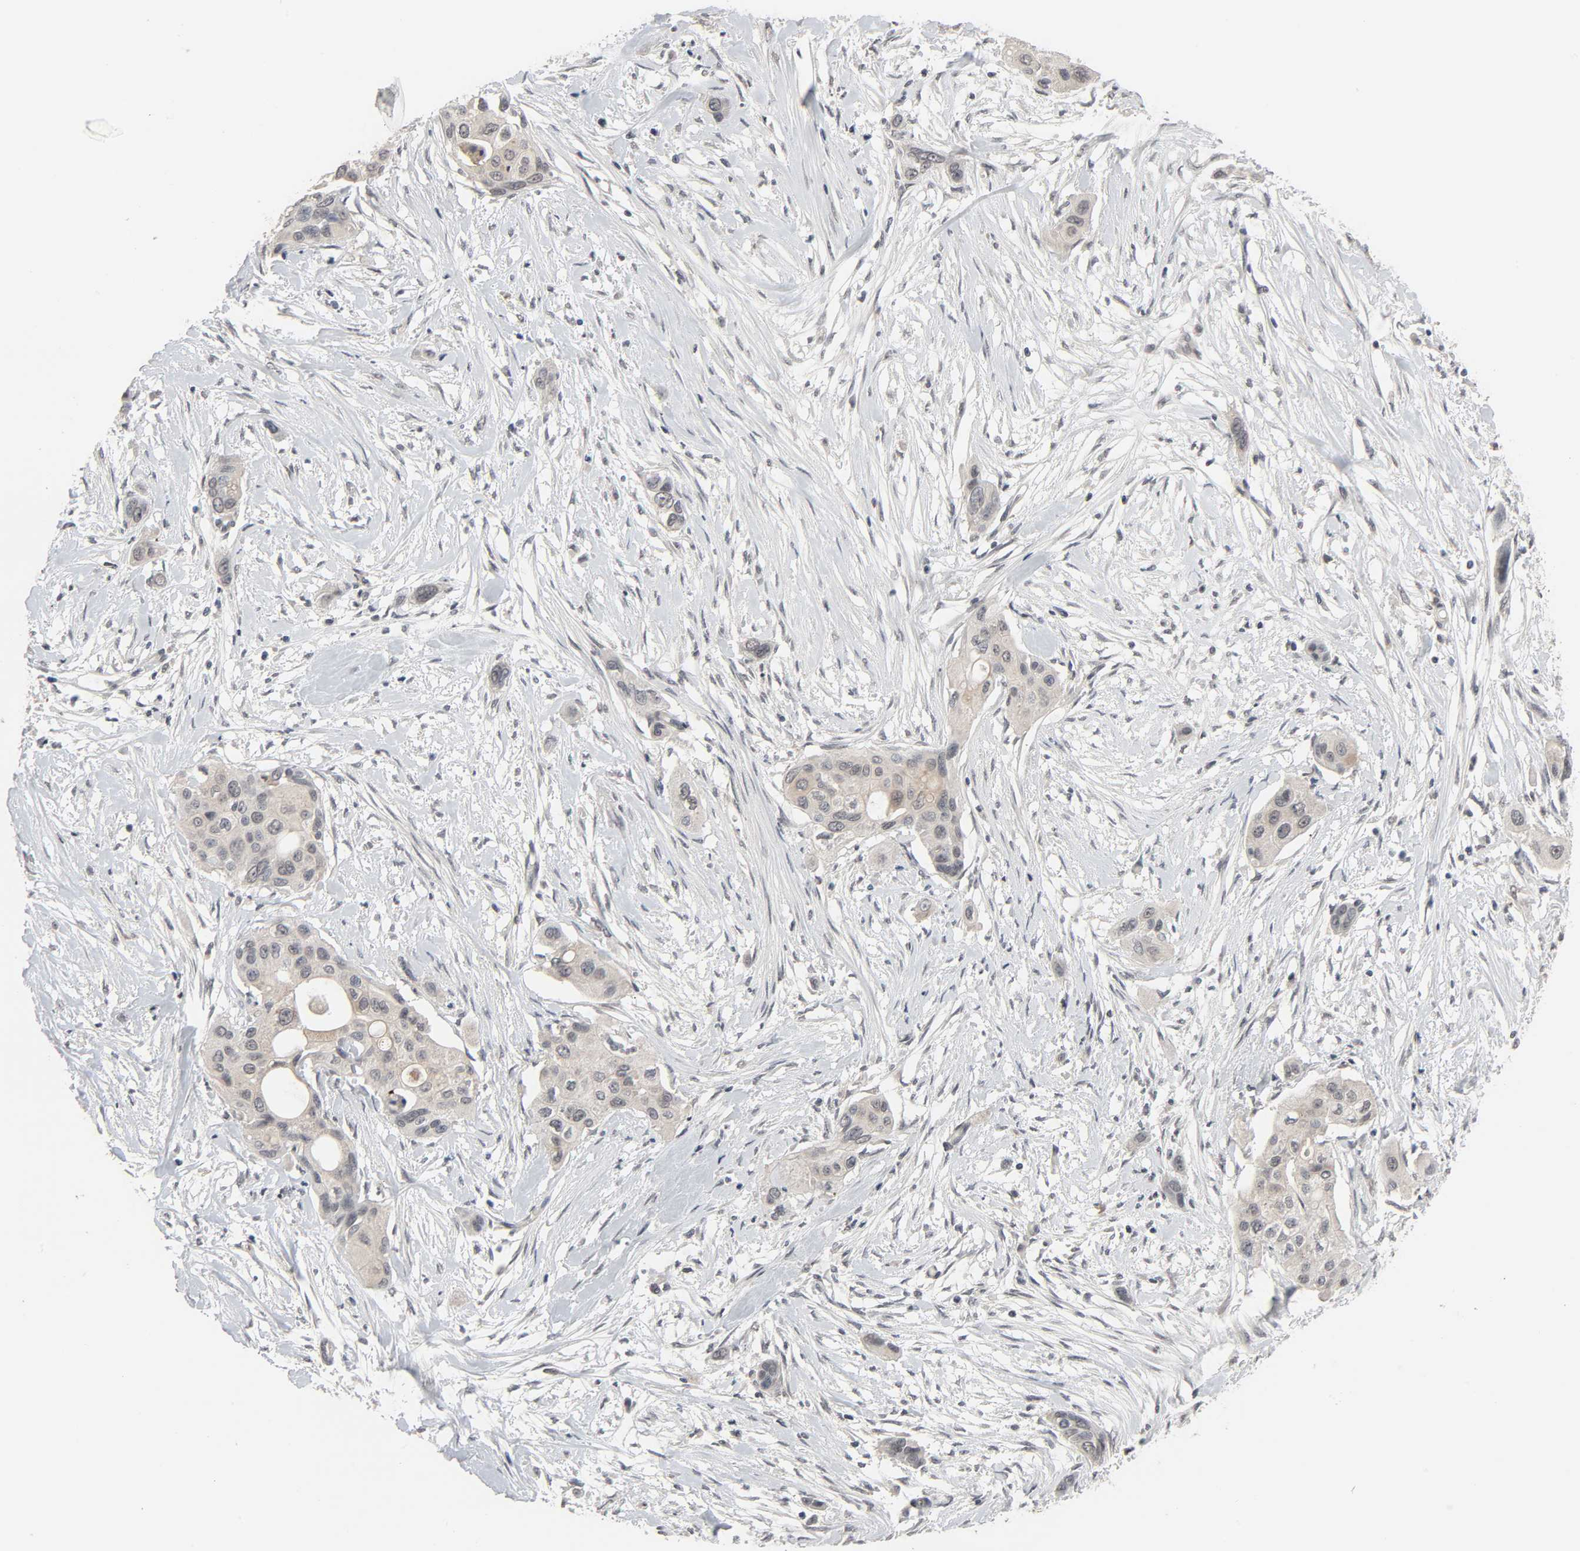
{"staining": {"intensity": "weak", "quantity": "<25%", "location": "cytoplasmic/membranous"}, "tissue": "pancreatic cancer", "cell_type": "Tumor cells", "image_type": "cancer", "snomed": [{"axis": "morphology", "description": "Adenocarcinoma, NOS"}, {"axis": "topography", "description": "Pancreas"}], "caption": "Pancreatic cancer was stained to show a protein in brown. There is no significant positivity in tumor cells.", "gene": "MT3", "patient": {"sex": "female", "age": 60}}